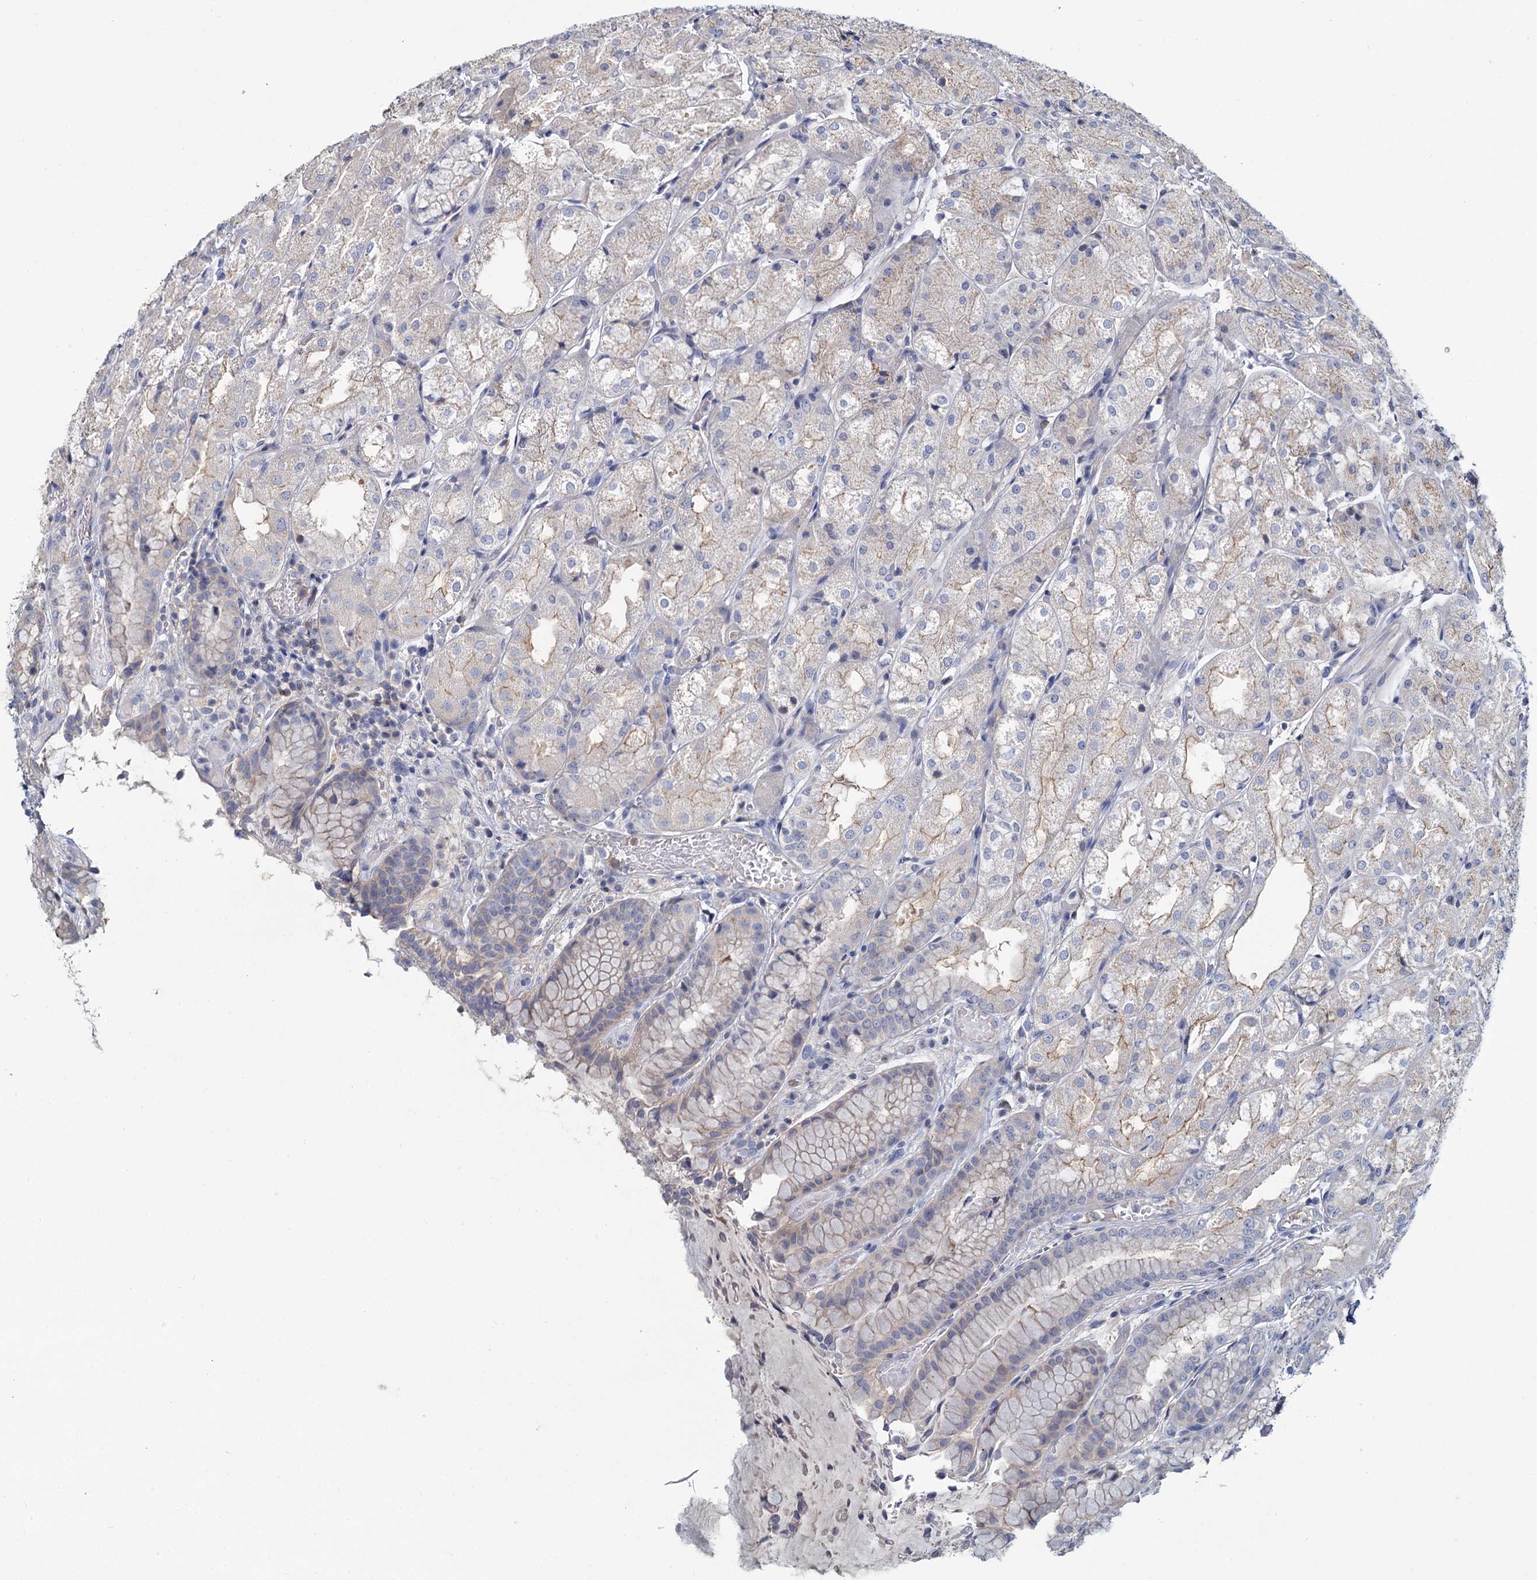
{"staining": {"intensity": "weak", "quantity": "25%-75%", "location": "cytoplasmic/membranous"}, "tissue": "stomach", "cell_type": "Glandular cells", "image_type": "normal", "snomed": [{"axis": "morphology", "description": "Normal tissue, NOS"}, {"axis": "topography", "description": "Stomach, upper"}], "caption": "Unremarkable stomach exhibits weak cytoplasmic/membranous positivity in about 25%-75% of glandular cells Using DAB (3,3'-diaminobenzidine) (brown) and hematoxylin (blue) stains, captured at high magnification using brightfield microscopy..", "gene": "ACSM3", "patient": {"sex": "male", "age": 72}}